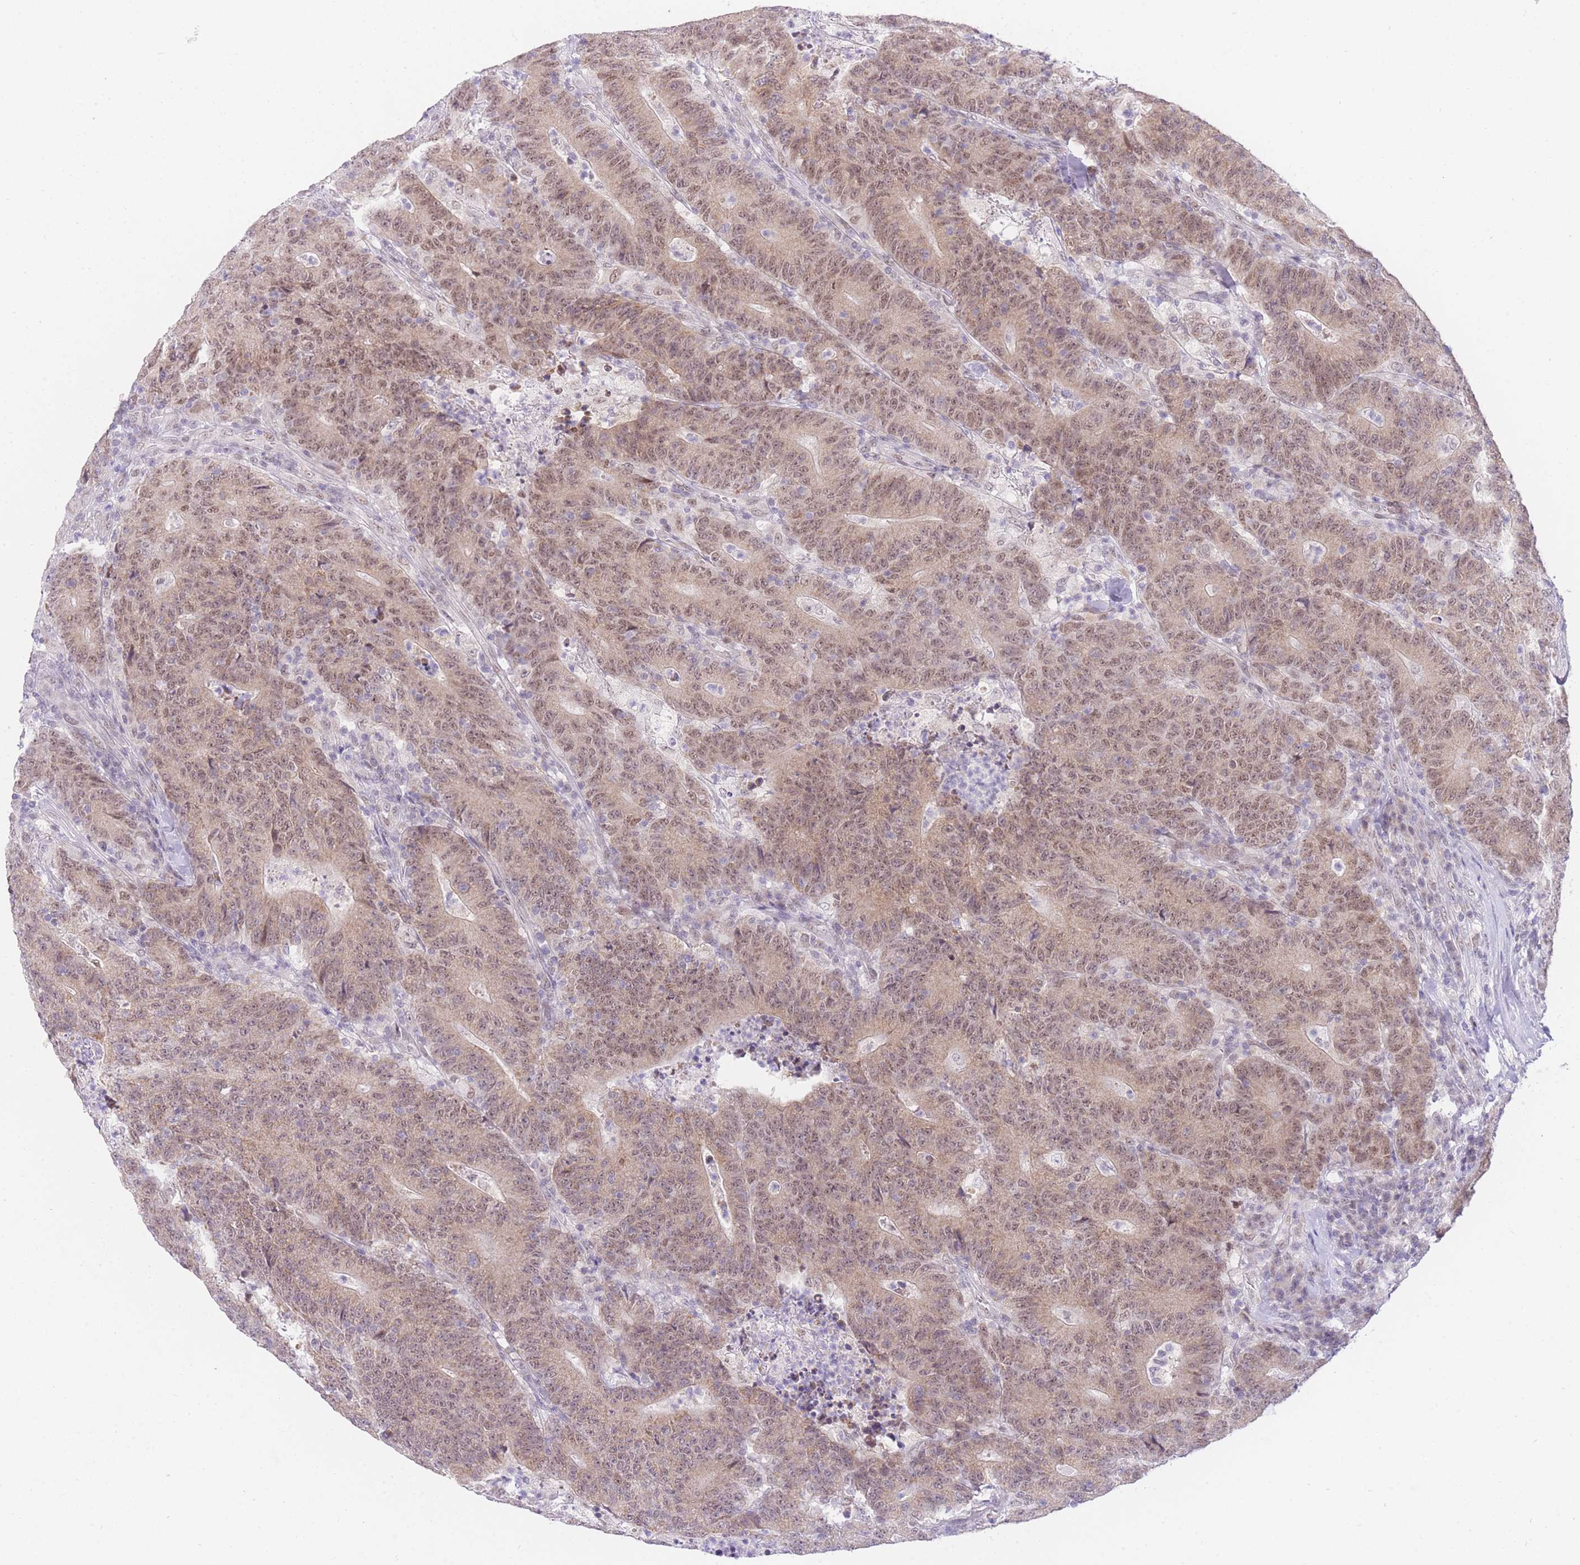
{"staining": {"intensity": "moderate", "quantity": ">75%", "location": "cytoplasmic/membranous,nuclear"}, "tissue": "colorectal cancer", "cell_type": "Tumor cells", "image_type": "cancer", "snomed": [{"axis": "morphology", "description": "Adenocarcinoma, NOS"}, {"axis": "topography", "description": "Colon"}], "caption": "Protein staining demonstrates moderate cytoplasmic/membranous and nuclear positivity in approximately >75% of tumor cells in colorectal adenocarcinoma. The staining is performed using DAB (3,3'-diaminobenzidine) brown chromogen to label protein expression. The nuclei are counter-stained blue using hematoxylin.", "gene": "UBXN7", "patient": {"sex": "female", "age": 75}}